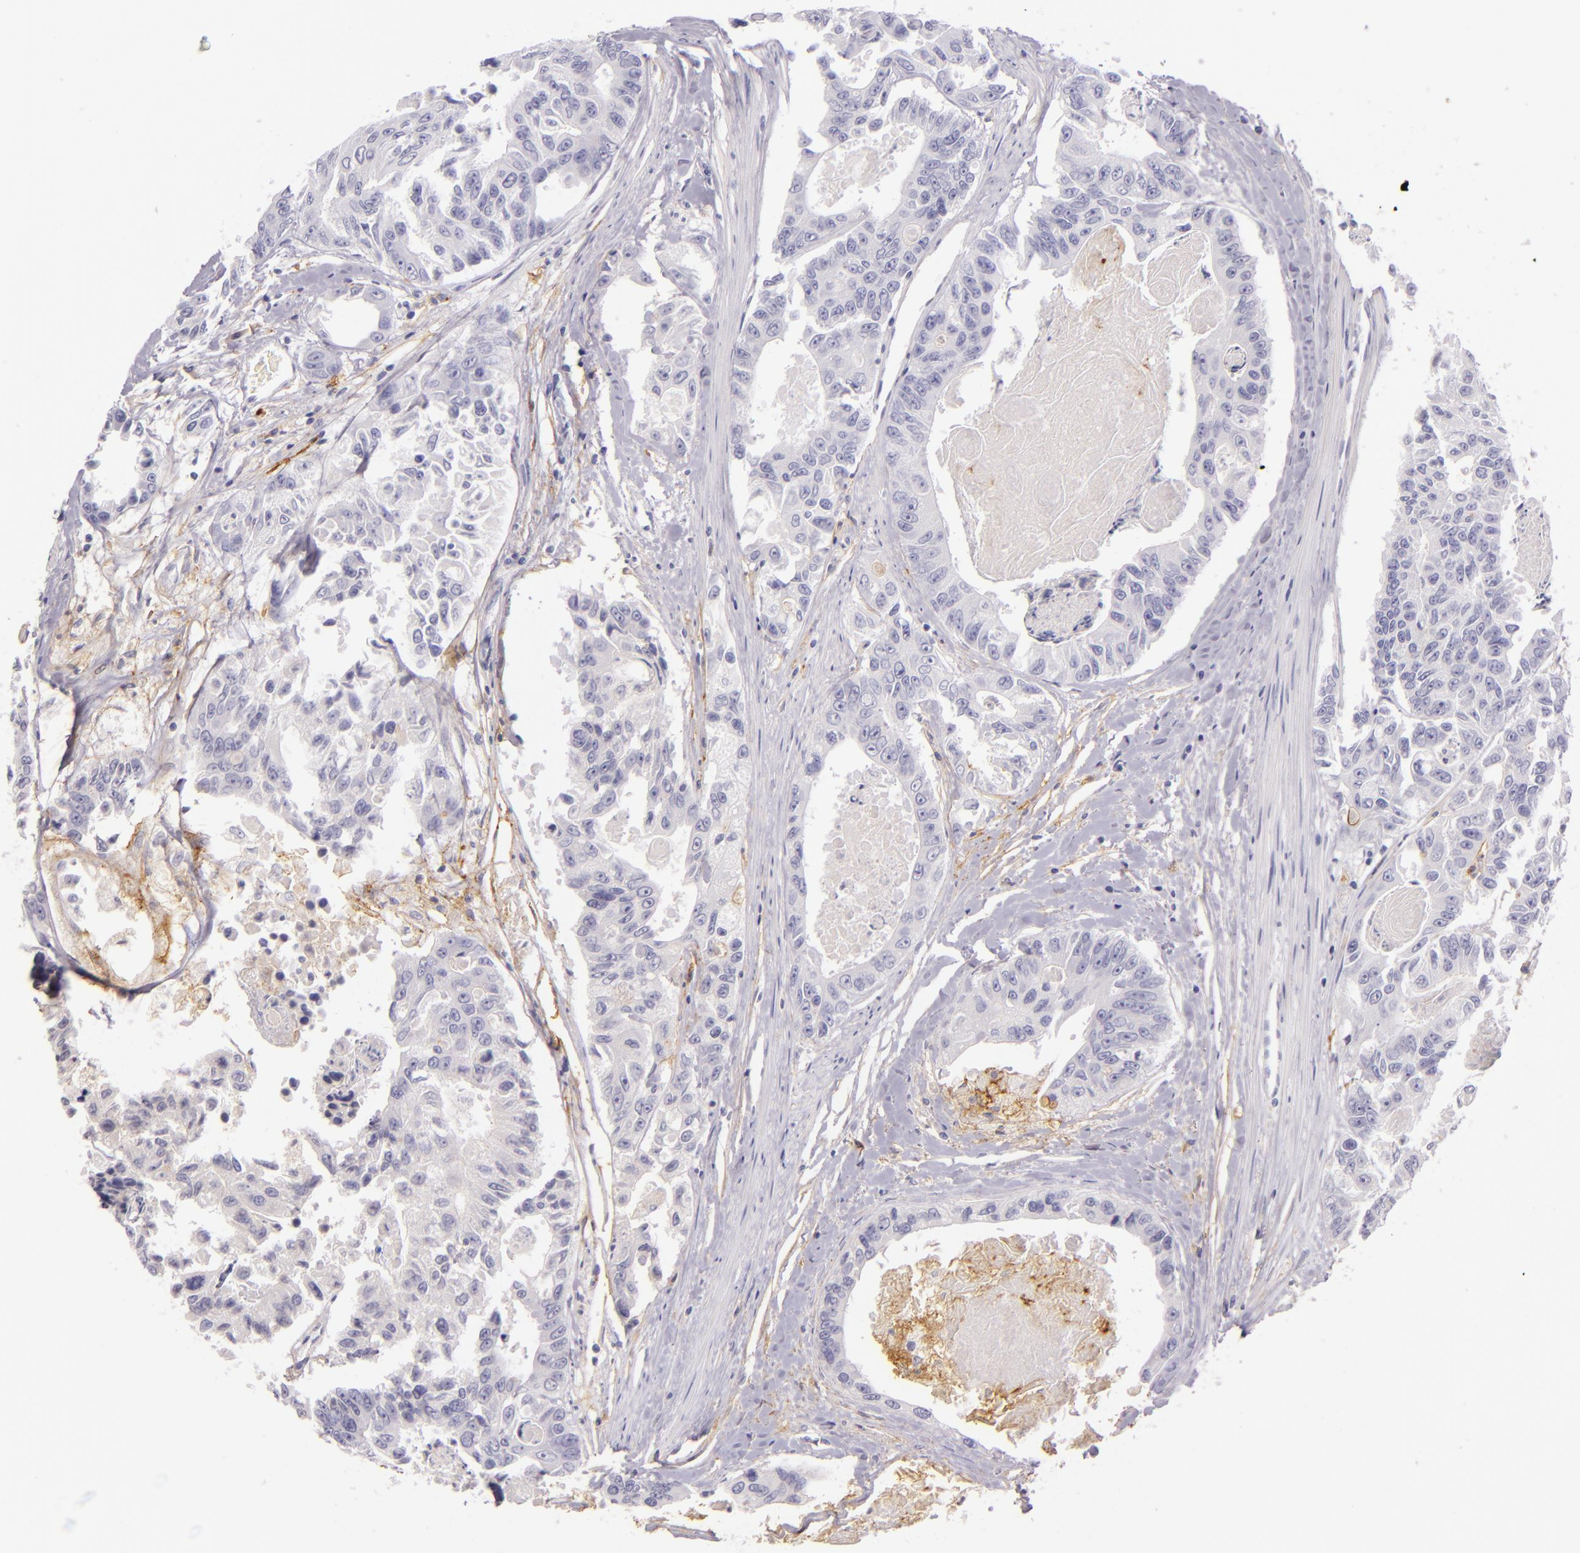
{"staining": {"intensity": "negative", "quantity": "none", "location": "none"}, "tissue": "colorectal cancer", "cell_type": "Tumor cells", "image_type": "cancer", "snomed": [{"axis": "morphology", "description": "Adenocarcinoma, NOS"}, {"axis": "topography", "description": "Colon"}], "caption": "DAB (3,3'-diaminobenzidine) immunohistochemical staining of colorectal cancer (adenocarcinoma) shows no significant expression in tumor cells.", "gene": "ICAM1", "patient": {"sex": "female", "age": 86}}